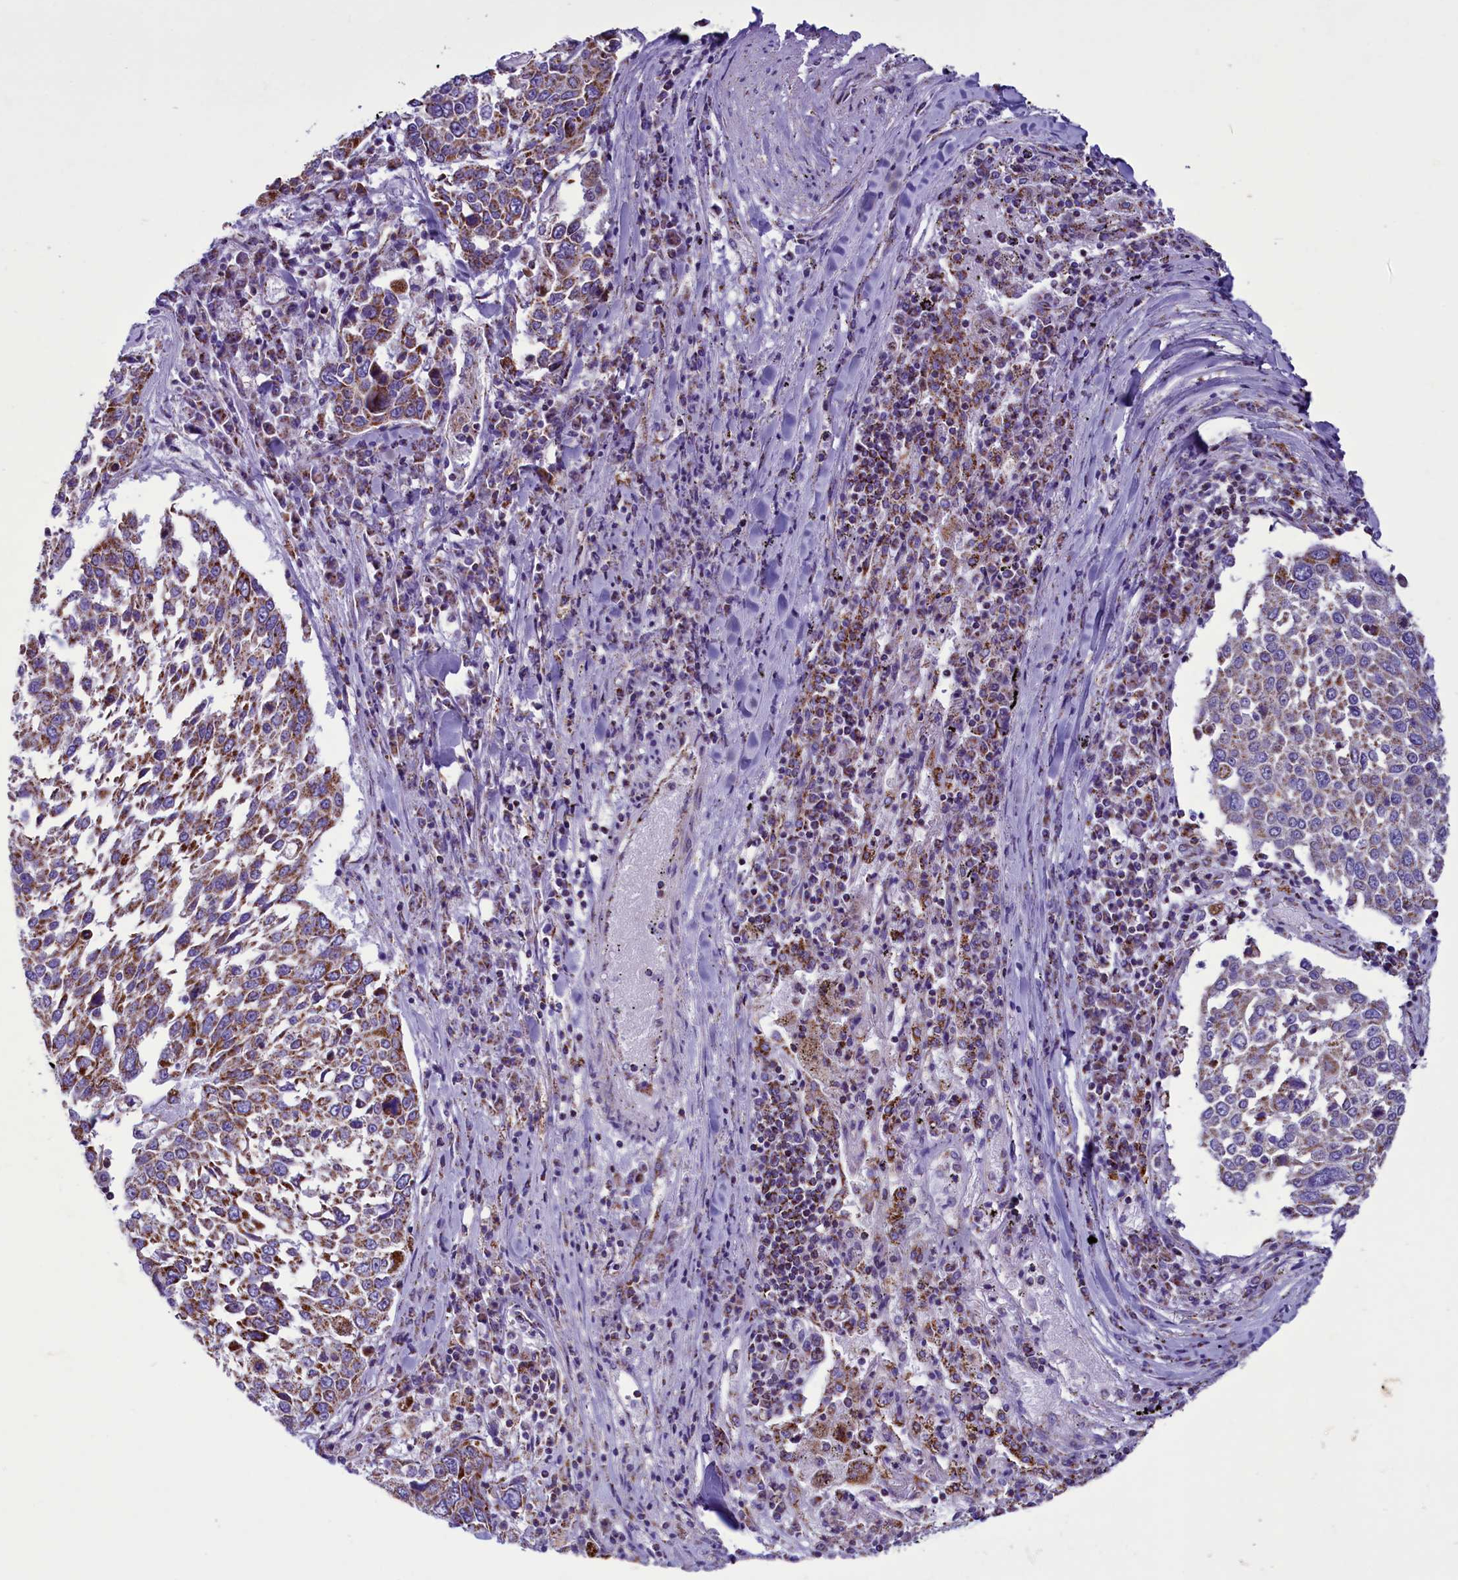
{"staining": {"intensity": "moderate", "quantity": "25%-75%", "location": "cytoplasmic/membranous"}, "tissue": "lung cancer", "cell_type": "Tumor cells", "image_type": "cancer", "snomed": [{"axis": "morphology", "description": "Squamous cell carcinoma, NOS"}, {"axis": "topography", "description": "Lung"}], "caption": "Moderate cytoplasmic/membranous protein positivity is appreciated in about 25%-75% of tumor cells in squamous cell carcinoma (lung).", "gene": "ICA1L", "patient": {"sex": "male", "age": 65}}